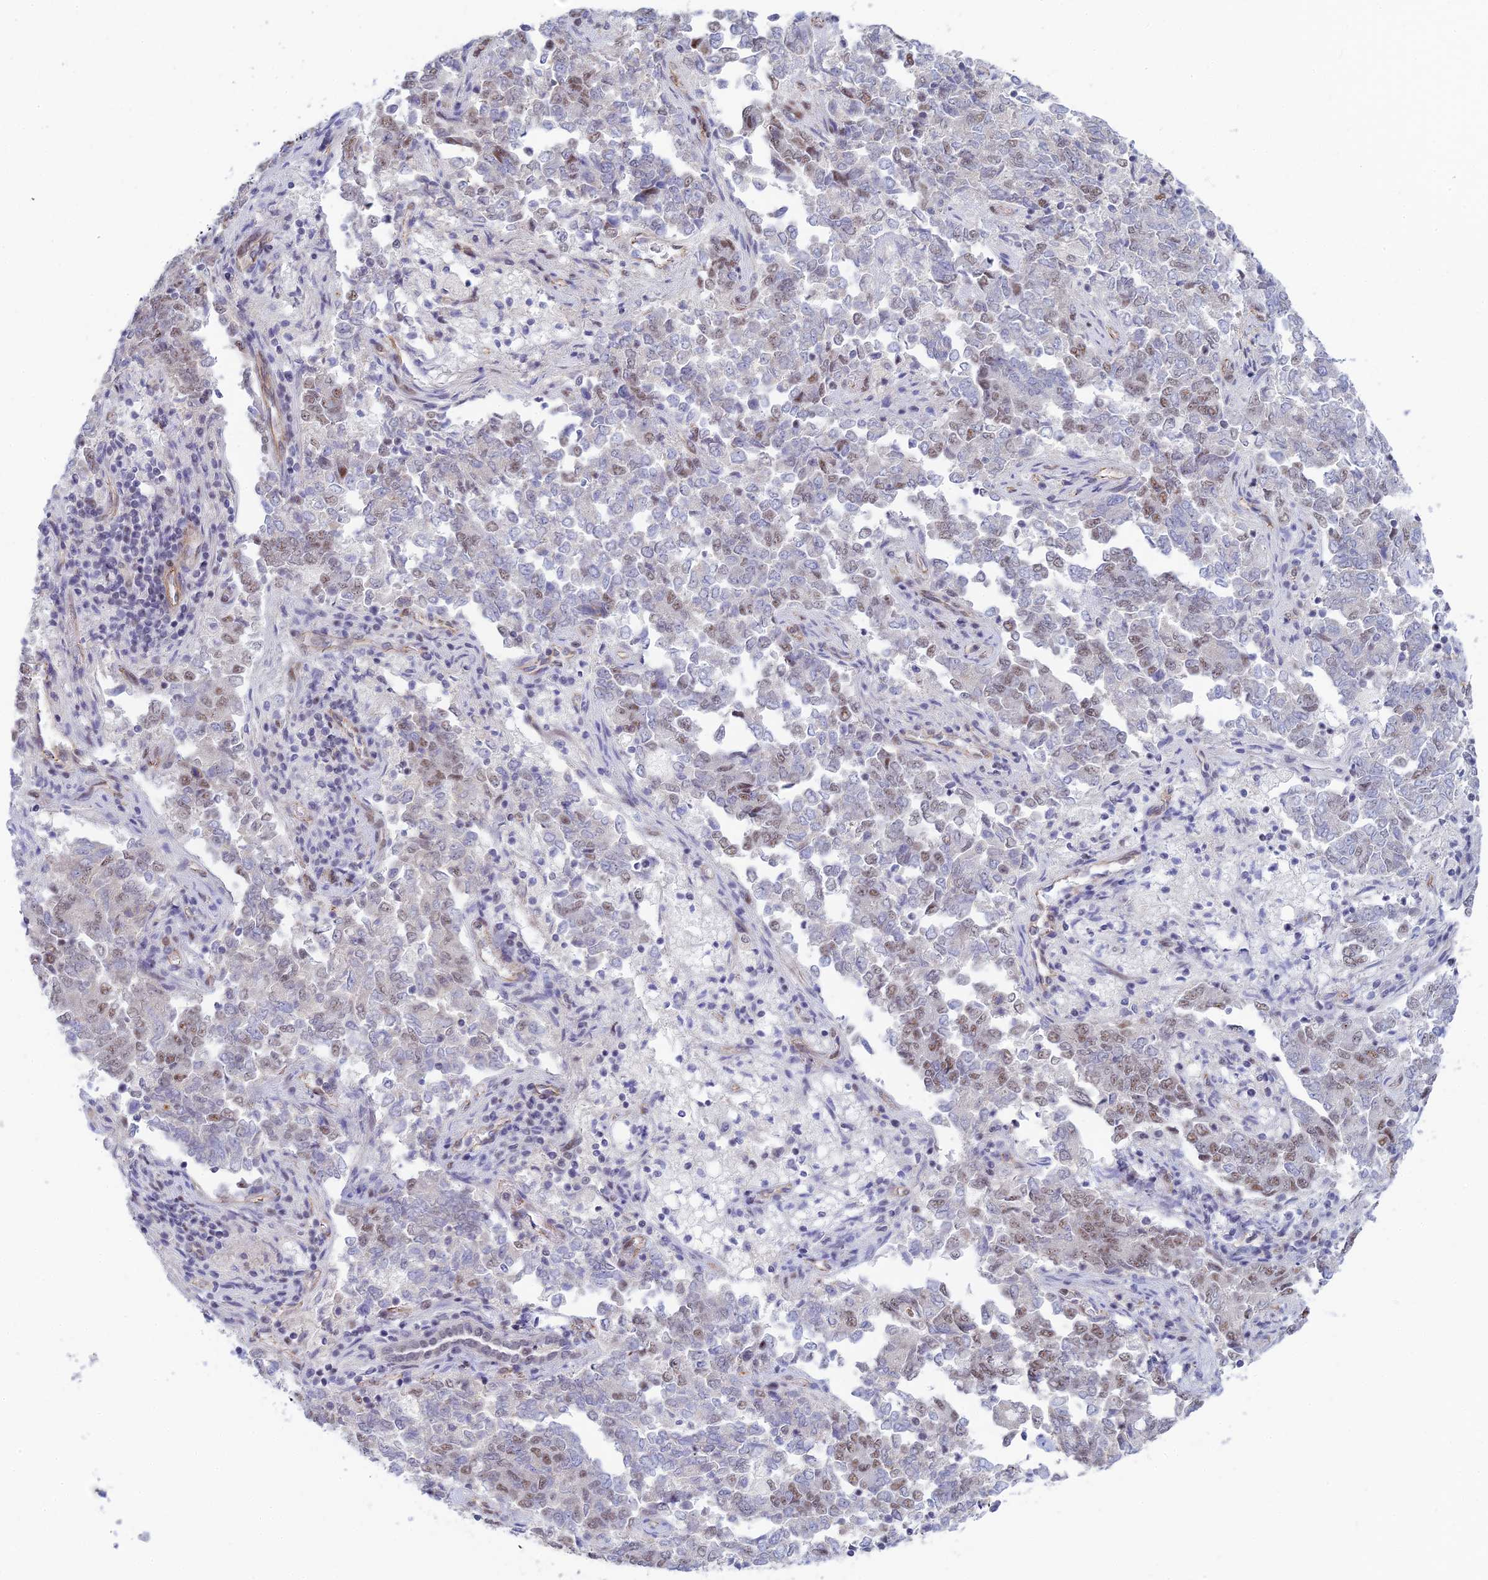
{"staining": {"intensity": "weak", "quantity": "25%-75%", "location": "nuclear"}, "tissue": "endometrial cancer", "cell_type": "Tumor cells", "image_type": "cancer", "snomed": [{"axis": "morphology", "description": "Adenocarcinoma, NOS"}, {"axis": "topography", "description": "Endometrium"}], "caption": "Immunohistochemistry micrograph of human endometrial adenocarcinoma stained for a protein (brown), which displays low levels of weak nuclear expression in about 25%-75% of tumor cells.", "gene": "CFAP92", "patient": {"sex": "female", "age": 80}}